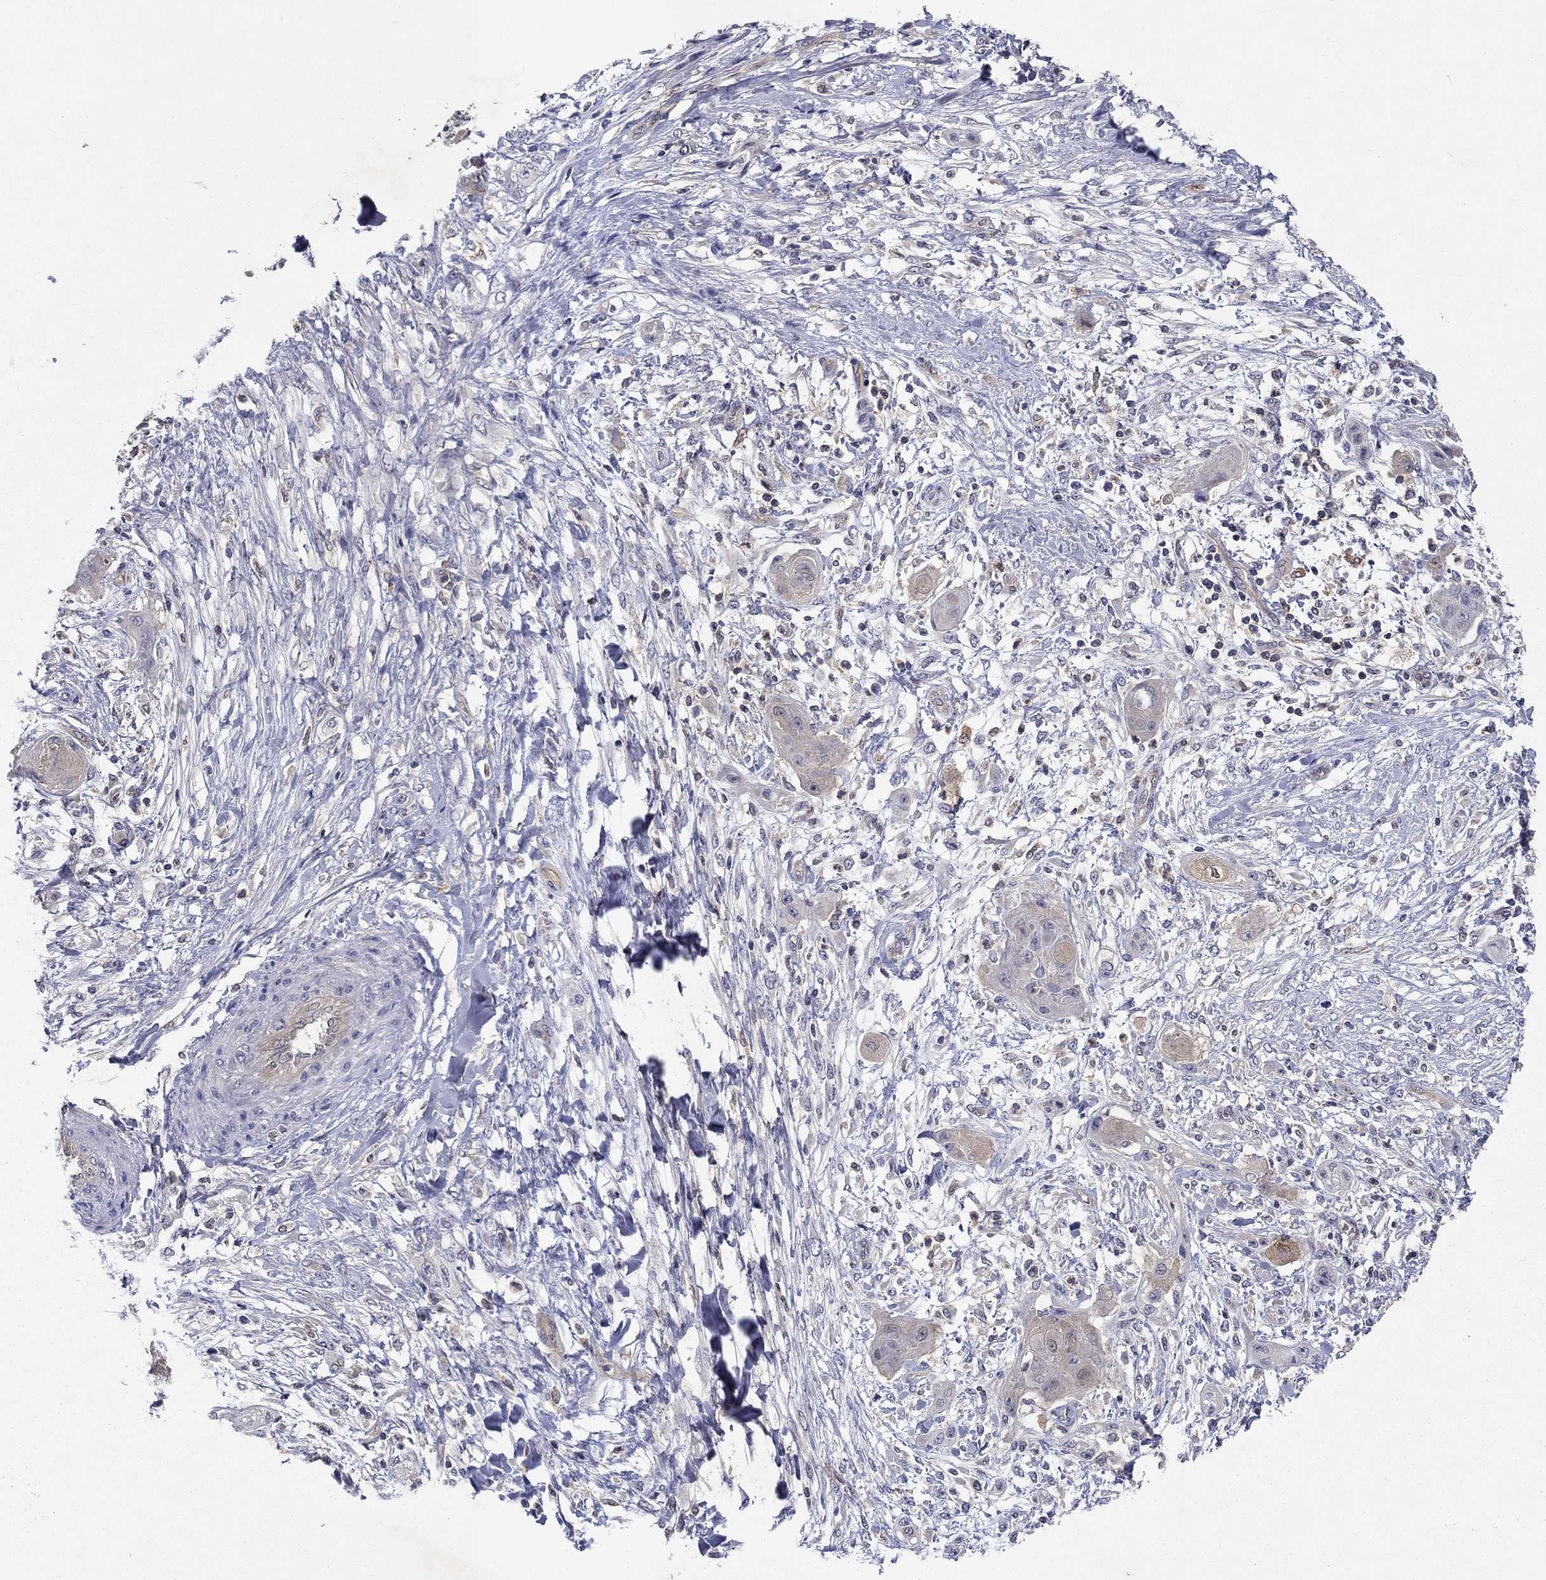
{"staining": {"intensity": "negative", "quantity": "none", "location": "none"}, "tissue": "skin cancer", "cell_type": "Tumor cells", "image_type": "cancer", "snomed": [{"axis": "morphology", "description": "Squamous cell carcinoma, NOS"}, {"axis": "topography", "description": "Skin"}], "caption": "Skin cancer was stained to show a protein in brown. There is no significant staining in tumor cells.", "gene": "GLTP", "patient": {"sex": "male", "age": 62}}